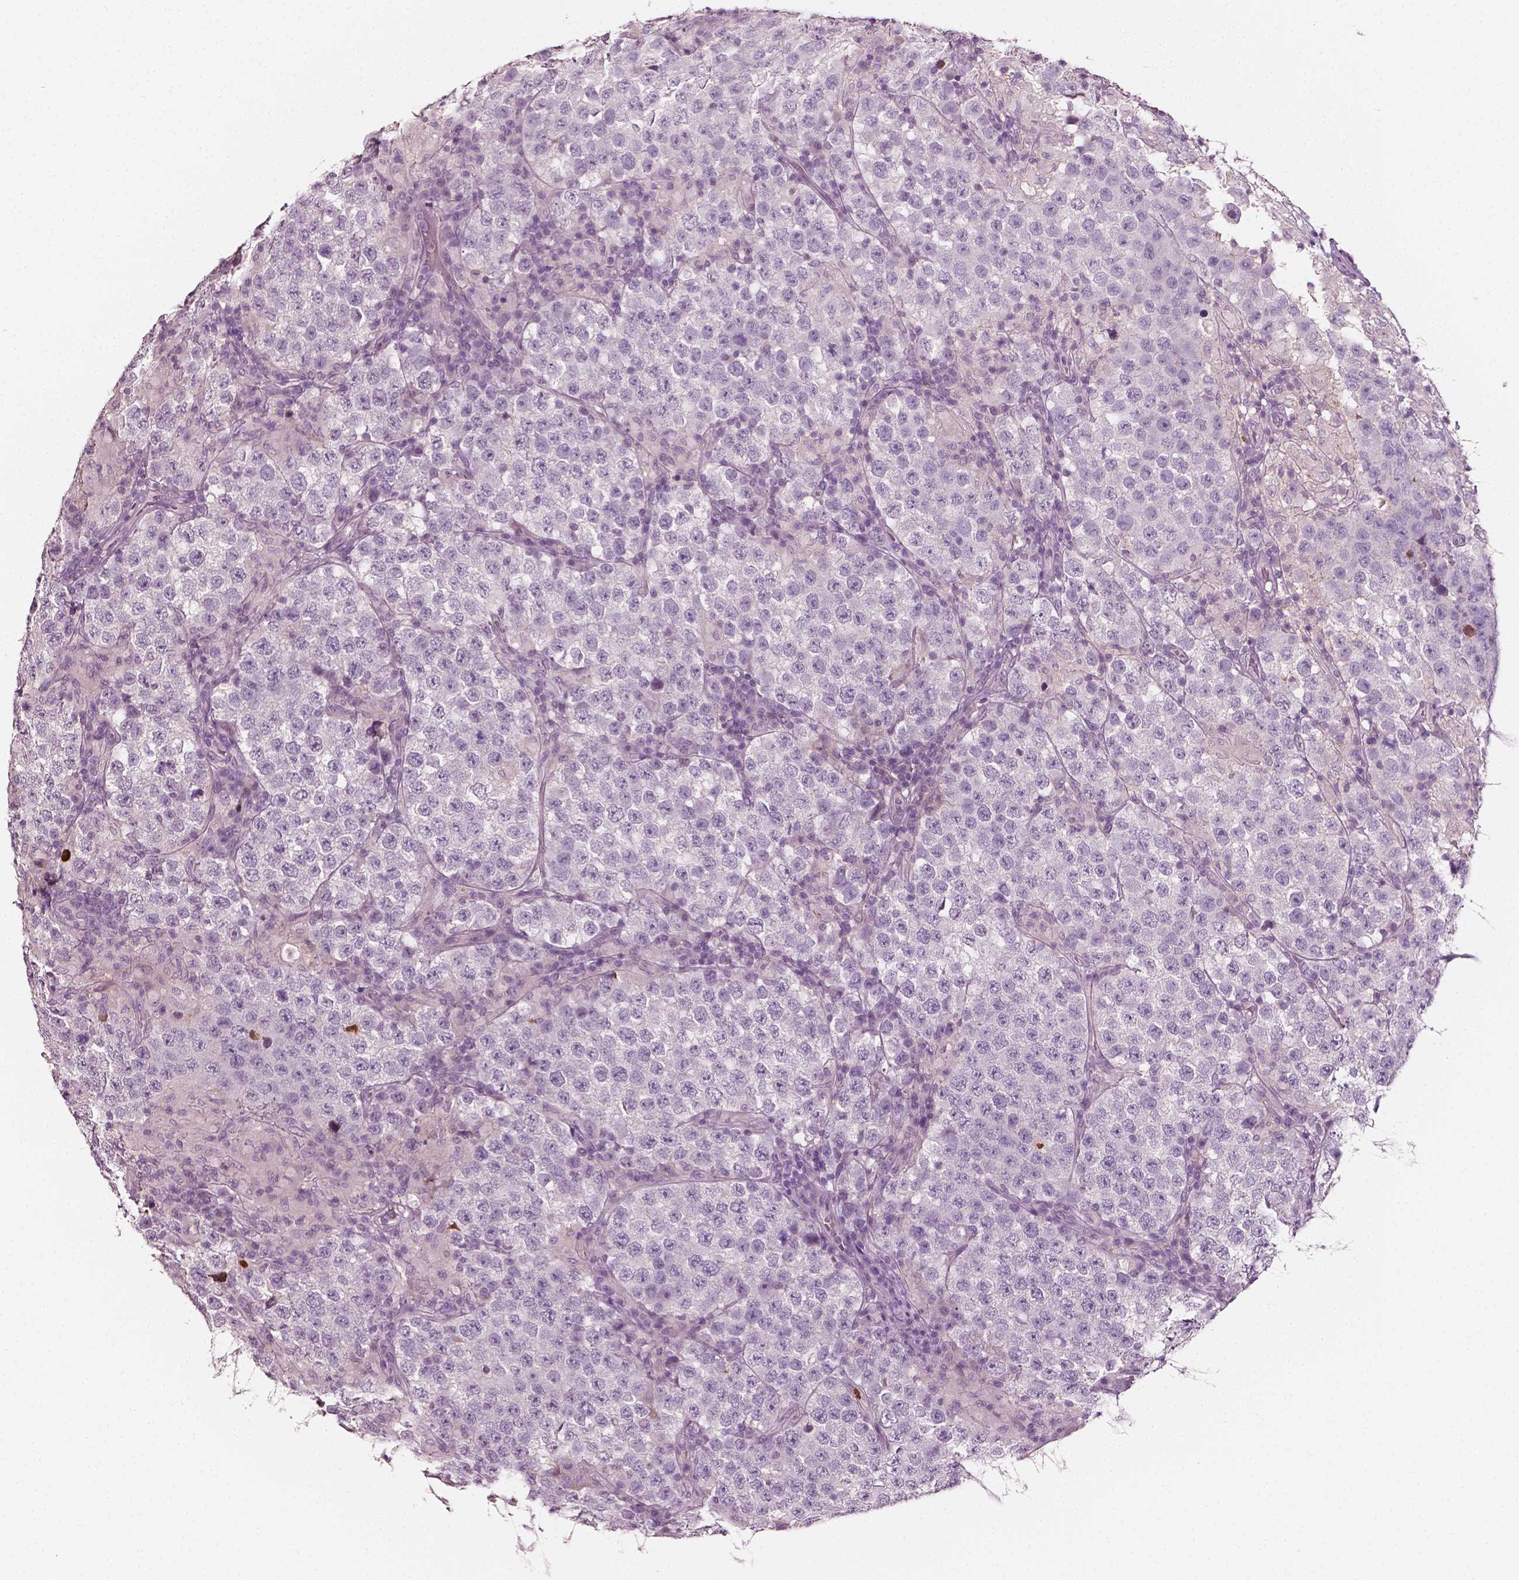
{"staining": {"intensity": "negative", "quantity": "none", "location": "none"}, "tissue": "testis cancer", "cell_type": "Tumor cells", "image_type": "cancer", "snomed": [{"axis": "morphology", "description": "Seminoma, NOS"}, {"axis": "morphology", "description": "Carcinoma, Embryonal, NOS"}, {"axis": "topography", "description": "Testis"}], "caption": "This is a histopathology image of immunohistochemistry staining of testis embryonal carcinoma, which shows no positivity in tumor cells. Brightfield microscopy of immunohistochemistry (IHC) stained with DAB (3,3'-diaminobenzidine) (brown) and hematoxylin (blue), captured at high magnification.", "gene": "APOA4", "patient": {"sex": "male", "age": 41}}